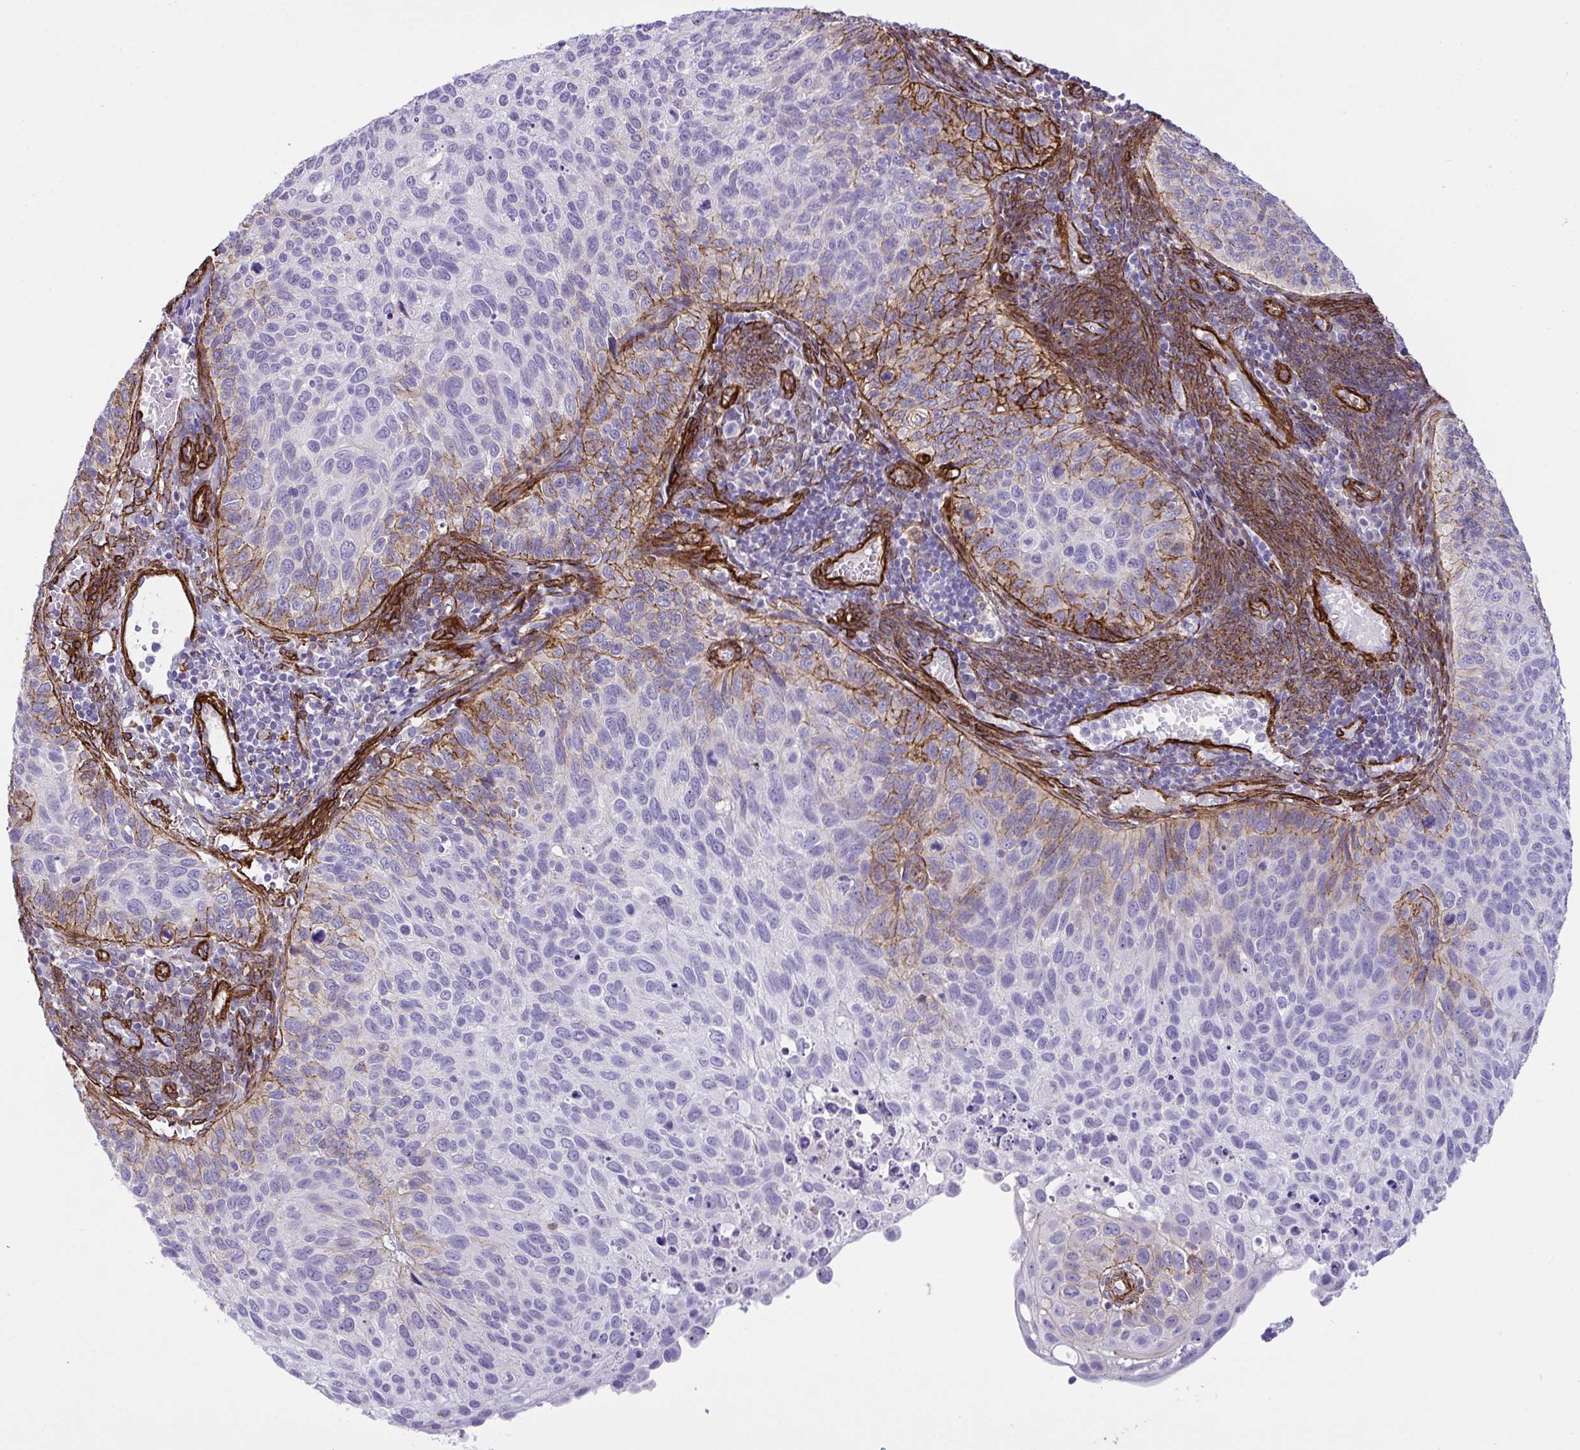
{"staining": {"intensity": "strong", "quantity": "<25%", "location": "cytoplasmic/membranous"}, "tissue": "cervical cancer", "cell_type": "Tumor cells", "image_type": "cancer", "snomed": [{"axis": "morphology", "description": "Squamous cell carcinoma, NOS"}, {"axis": "topography", "description": "Cervix"}], "caption": "Cervical squamous cell carcinoma stained with immunohistochemistry shows strong cytoplasmic/membranous positivity in approximately <25% of tumor cells.", "gene": "SYNPO2L", "patient": {"sex": "female", "age": 70}}